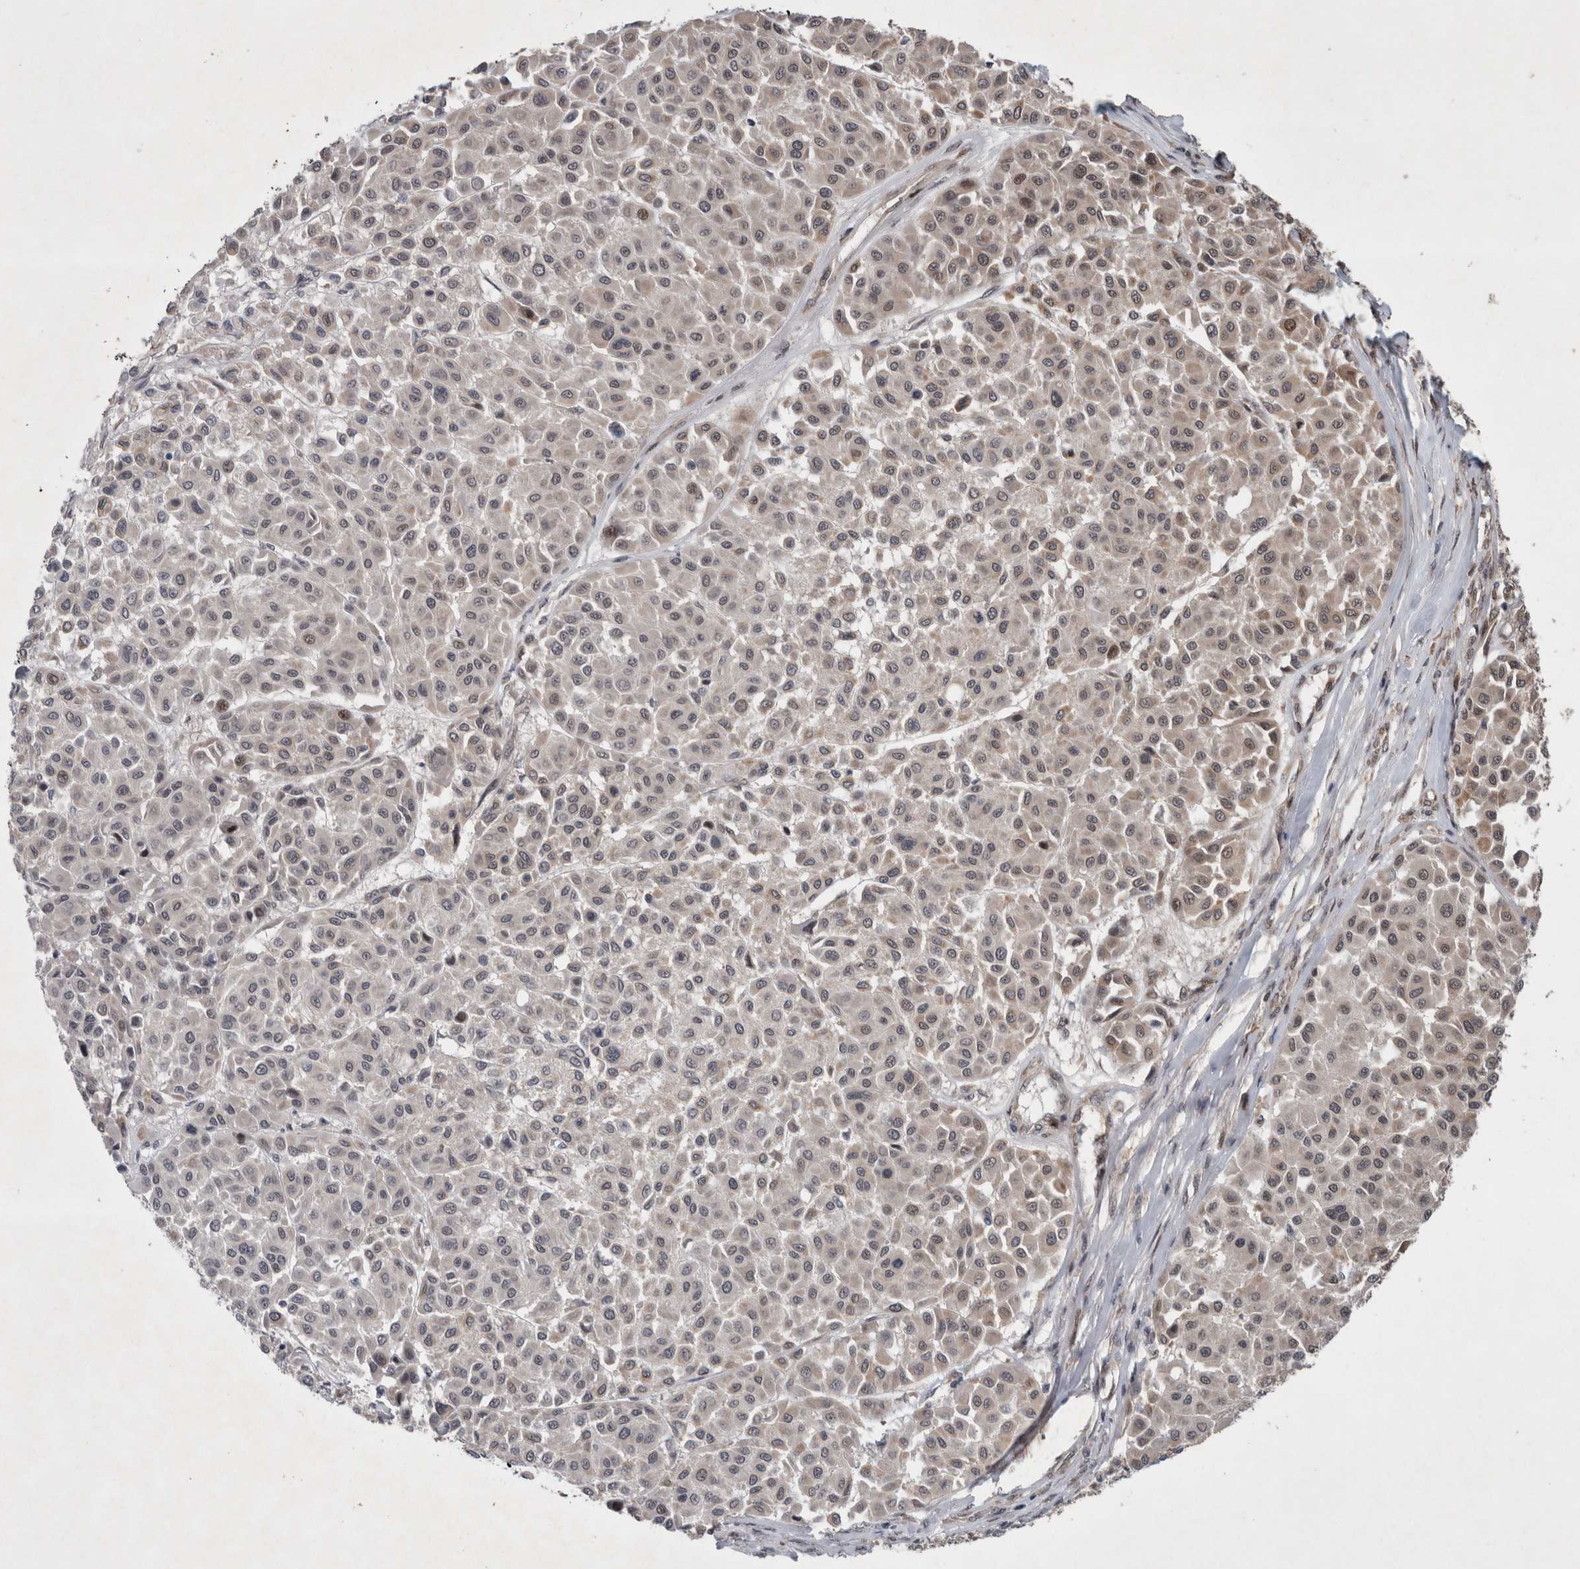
{"staining": {"intensity": "weak", "quantity": "<25%", "location": "nuclear"}, "tissue": "melanoma", "cell_type": "Tumor cells", "image_type": "cancer", "snomed": [{"axis": "morphology", "description": "Malignant melanoma, Metastatic site"}, {"axis": "topography", "description": "Soft tissue"}], "caption": "The image reveals no significant positivity in tumor cells of melanoma. (Immunohistochemistry, brightfield microscopy, high magnification).", "gene": "GIMAP6", "patient": {"sex": "male", "age": 41}}